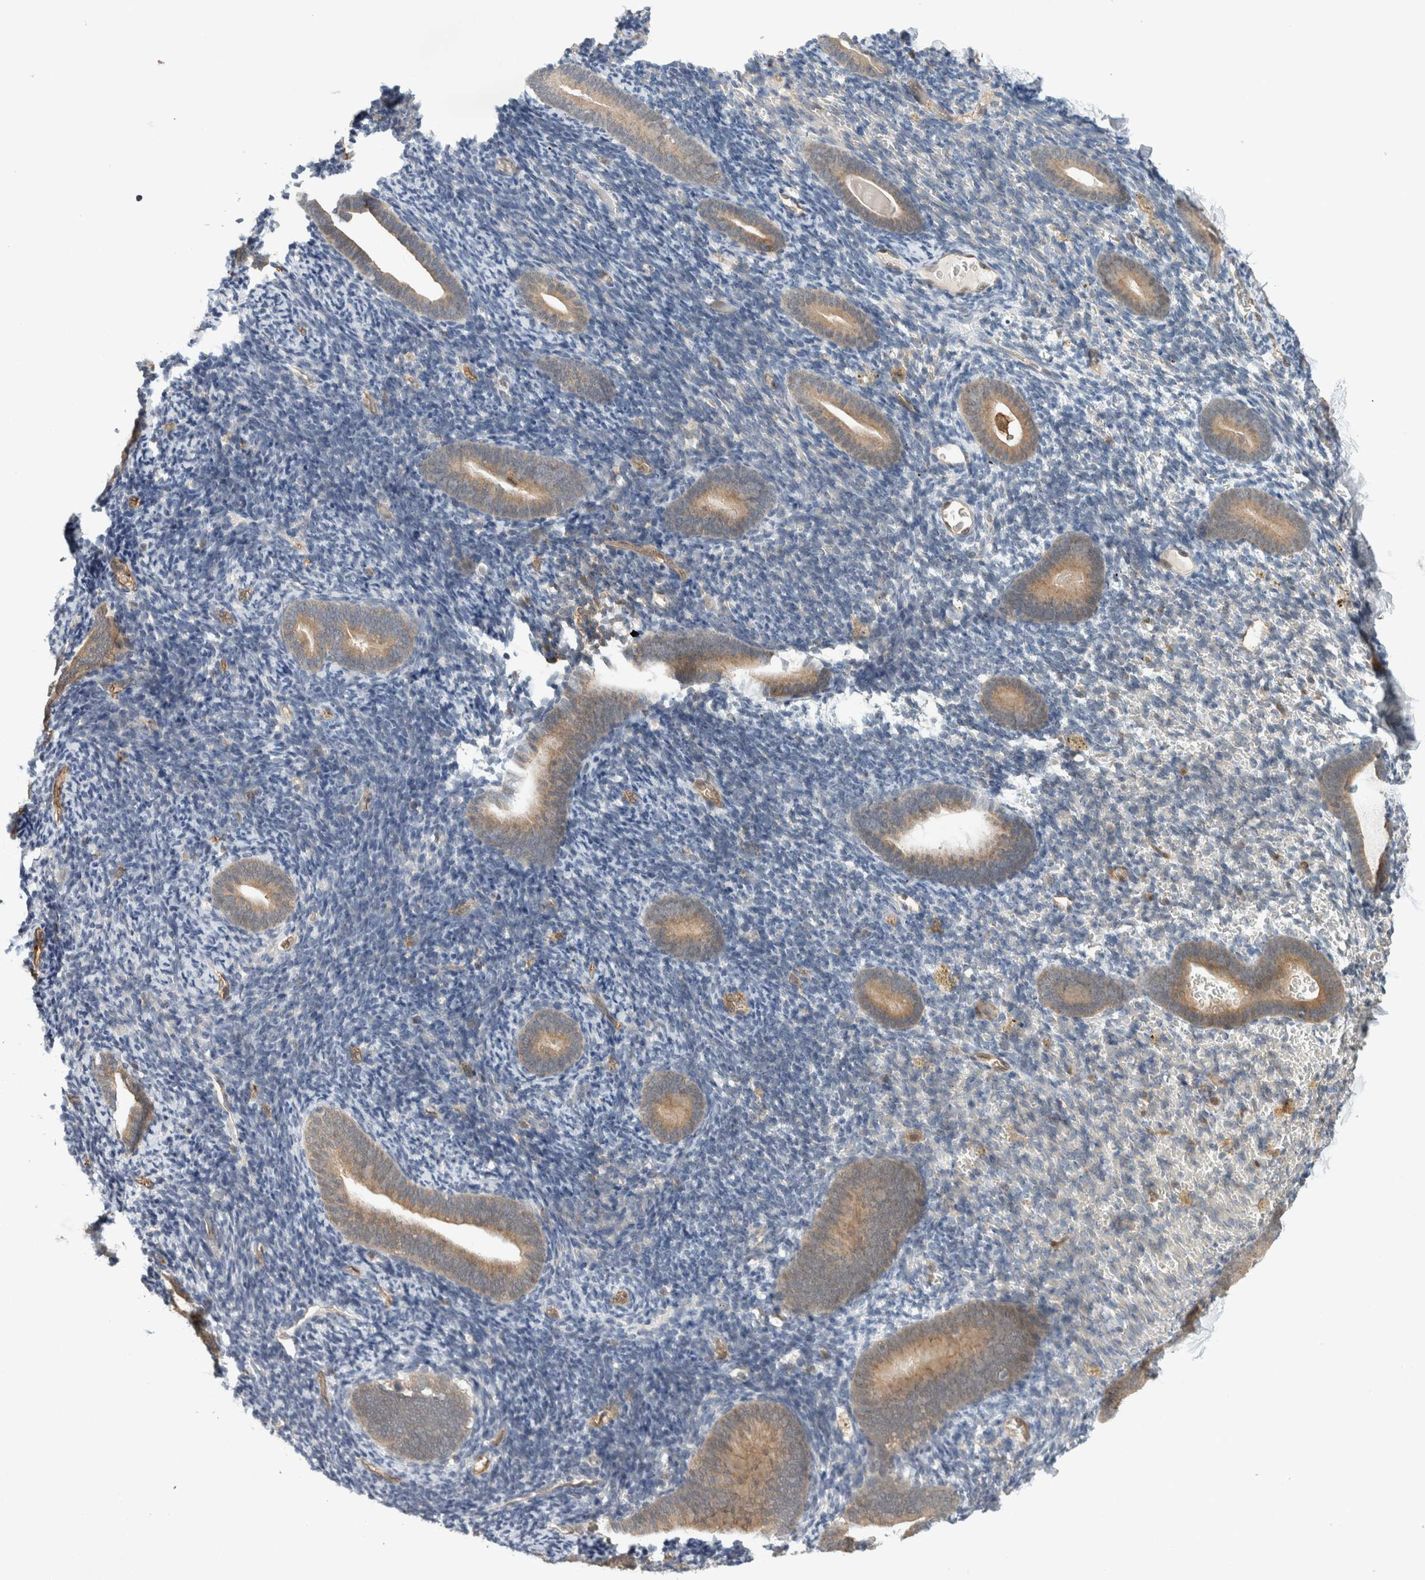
{"staining": {"intensity": "negative", "quantity": "none", "location": "none"}, "tissue": "endometrium", "cell_type": "Cells in endometrial stroma", "image_type": "normal", "snomed": [{"axis": "morphology", "description": "Normal tissue, NOS"}, {"axis": "topography", "description": "Endometrium"}], "caption": "High magnification brightfield microscopy of unremarkable endometrium stained with DAB (3,3'-diaminobenzidine) (brown) and counterstained with hematoxylin (blue): cells in endometrial stroma show no significant positivity.", "gene": "PFDN4", "patient": {"sex": "female", "age": 51}}